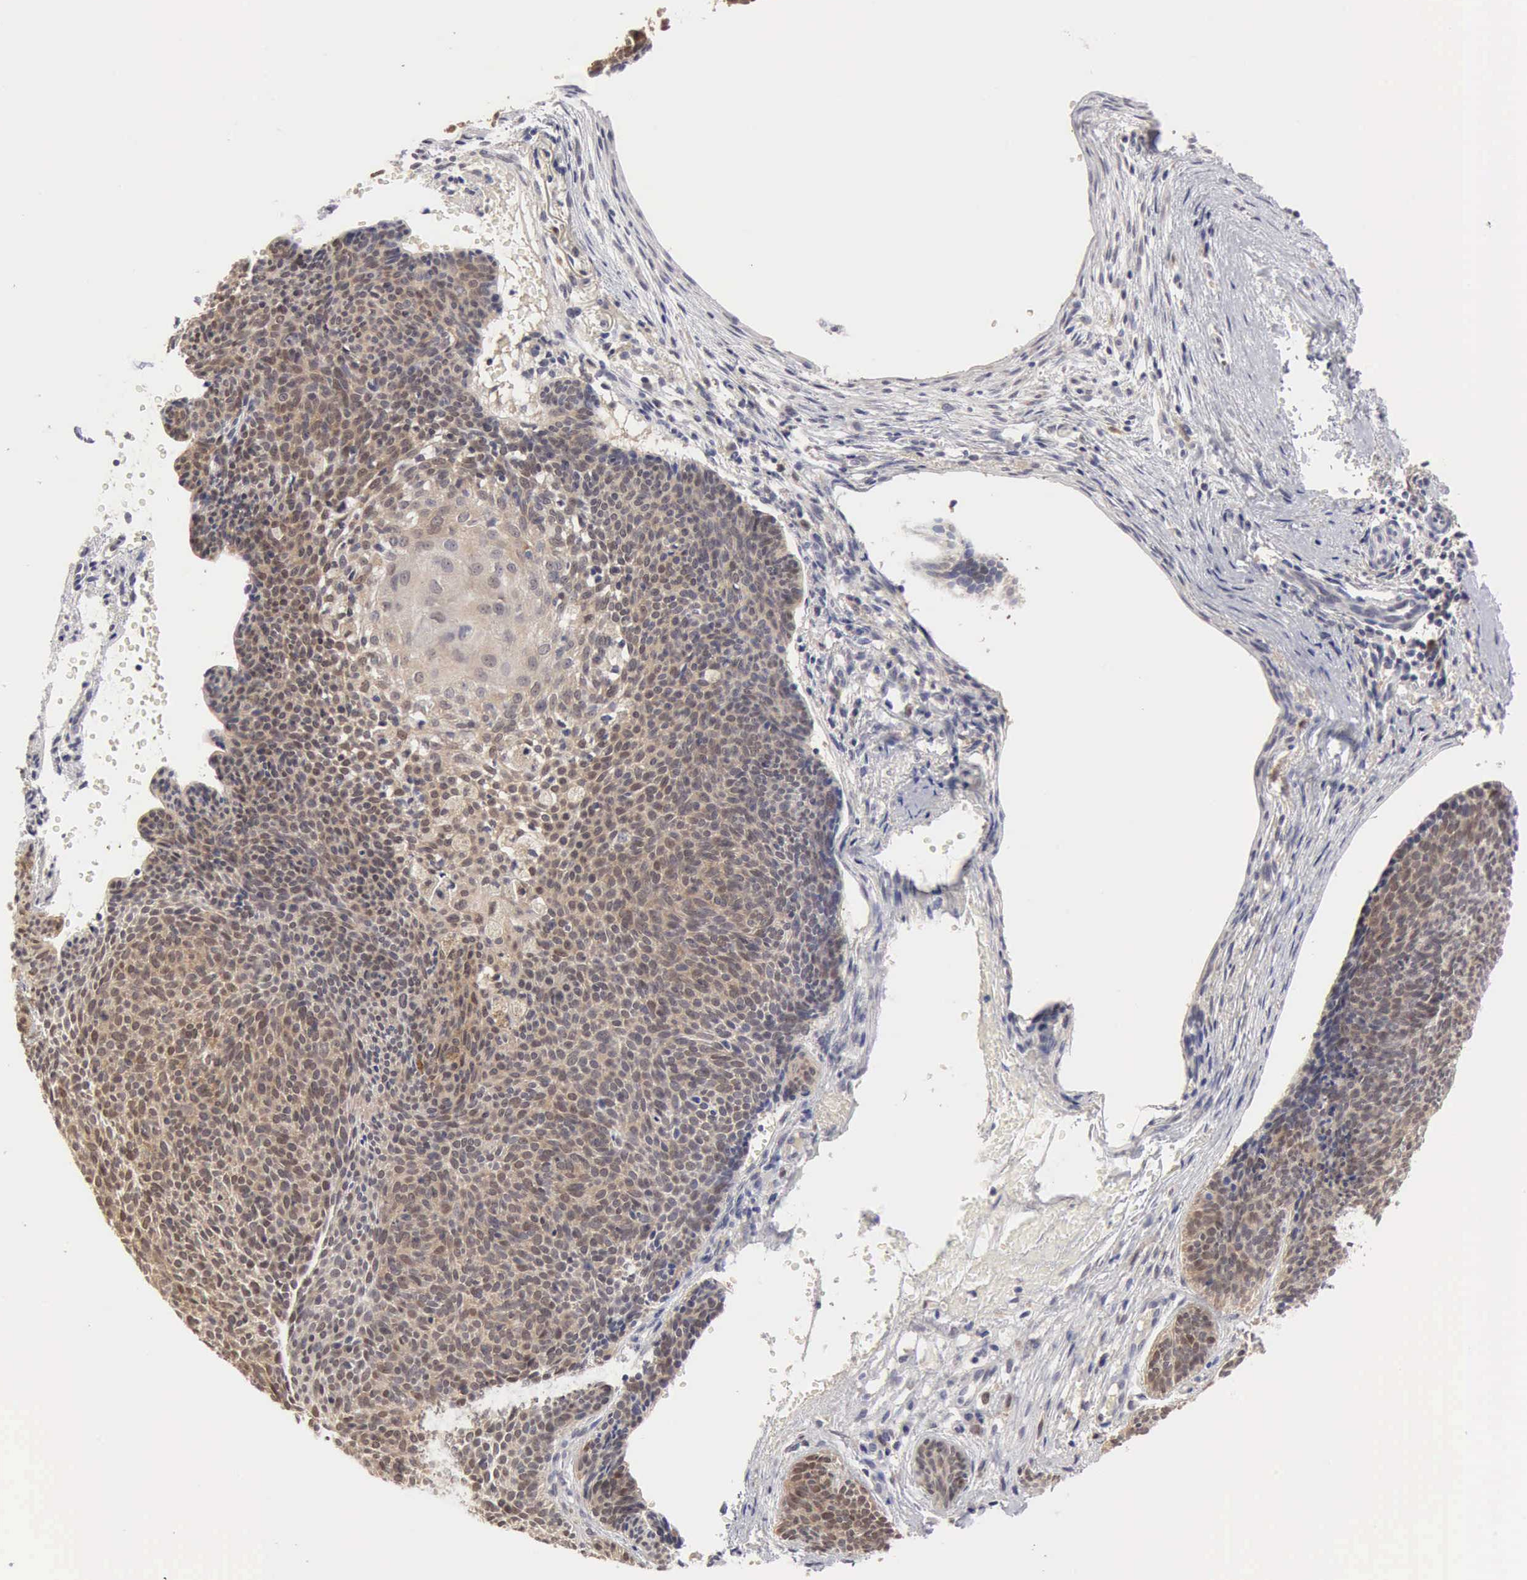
{"staining": {"intensity": "weak", "quantity": ">75%", "location": "cytoplasmic/membranous"}, "tissue": "skin cancer", "cell_type": "Tumor cells", "image_type": "cancer", "snomed": [{"axis": "morphology", "description": "Basal cell carcinoma"}, {"axis": "topography", "description": "Skin"}], "caption": "Immunohistochemical staining of human skin cancer shows weak cytoplasmic/membranous protein positivity in approximately >75% of tumor cells.", "gene": "PTGR2", "patient": {"sex": "male", "age": 84}}